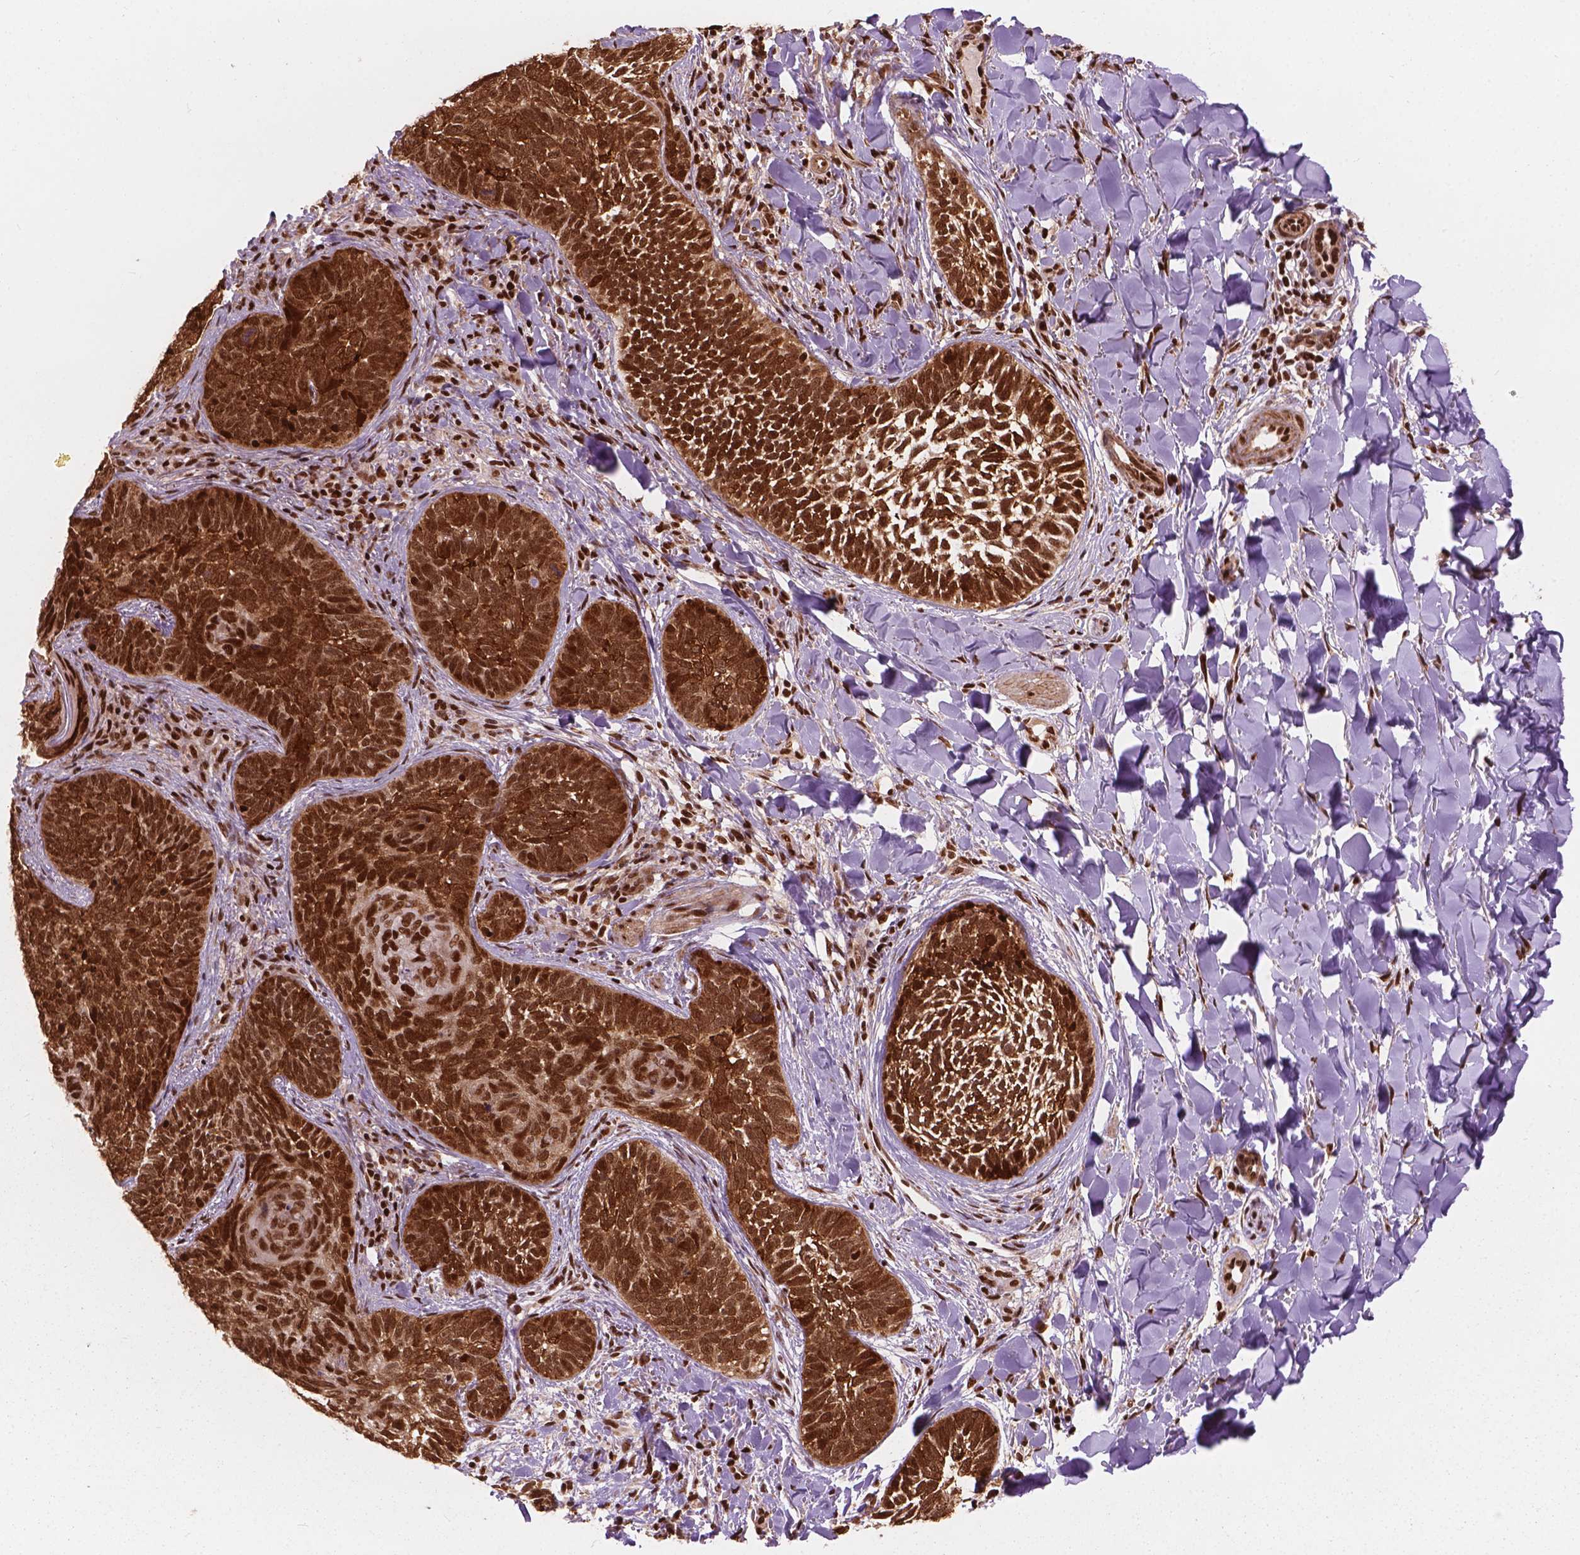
{"staining": {"intensity": "moderate", "quantity": ">75%", "location": "cytoplasmic/membranous,nuclear"}, "tissue": "skin cancer", "cell_type": "Tumor cells", "image_type": "cancer", "snomed": [{"axis": "morphology", "description": "Normal tissue, NOS"}, {"axis": "morphology", "description": "Basal cell carcinoma"}, {"axis": "topography", "description": "Skin"}], "caption": "The histopathology image shows staining of skin cancer (basal cell carcinoma), revealing moderate cytoplasmic/membranous and nuclear protein staining (brown color) within tumor cells. Ihc stains the protein of interest in brown and the nuclei are stained blue.", "gene": "ANP32B", "patient": {"sex": "male", "age": 46}}